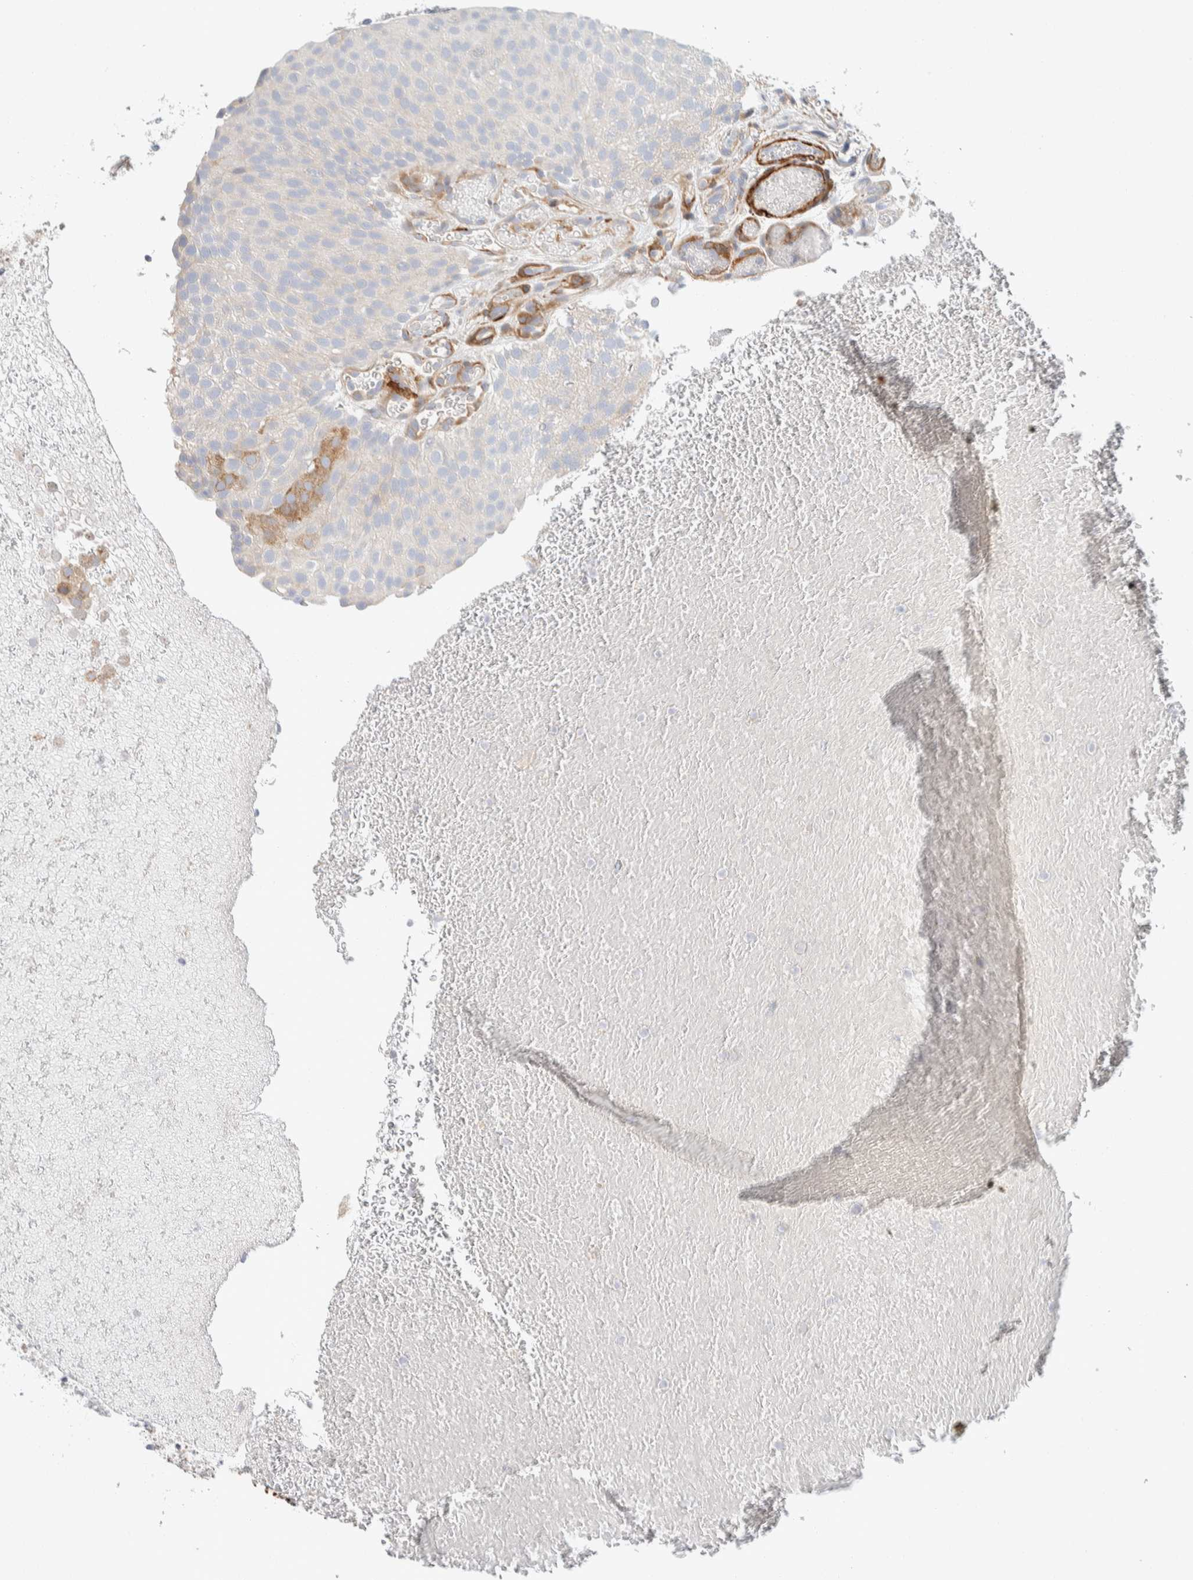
{"staining": {"intensity": "moderate", "quantity": "<25%", "location": "cytoplasmic/membranous"}, "tissue": "urothelial cancer", "cell_type": "Tumor cells", "image_type": "cancer", "snomed": [{"axis": "morphology", "description": "Urothelial carcinoma, Low grade"}, {"axis": "topography", "description": "Urinary bladder"}], "caption": "Urothelial cancer was stained to show a protein in brown. There is low levels of moderate cytoplasmic/membranous expression in approximately <25% of tumor cells.", "gene": "CDR2", "patient": {"sex": "male", "age": 78}}